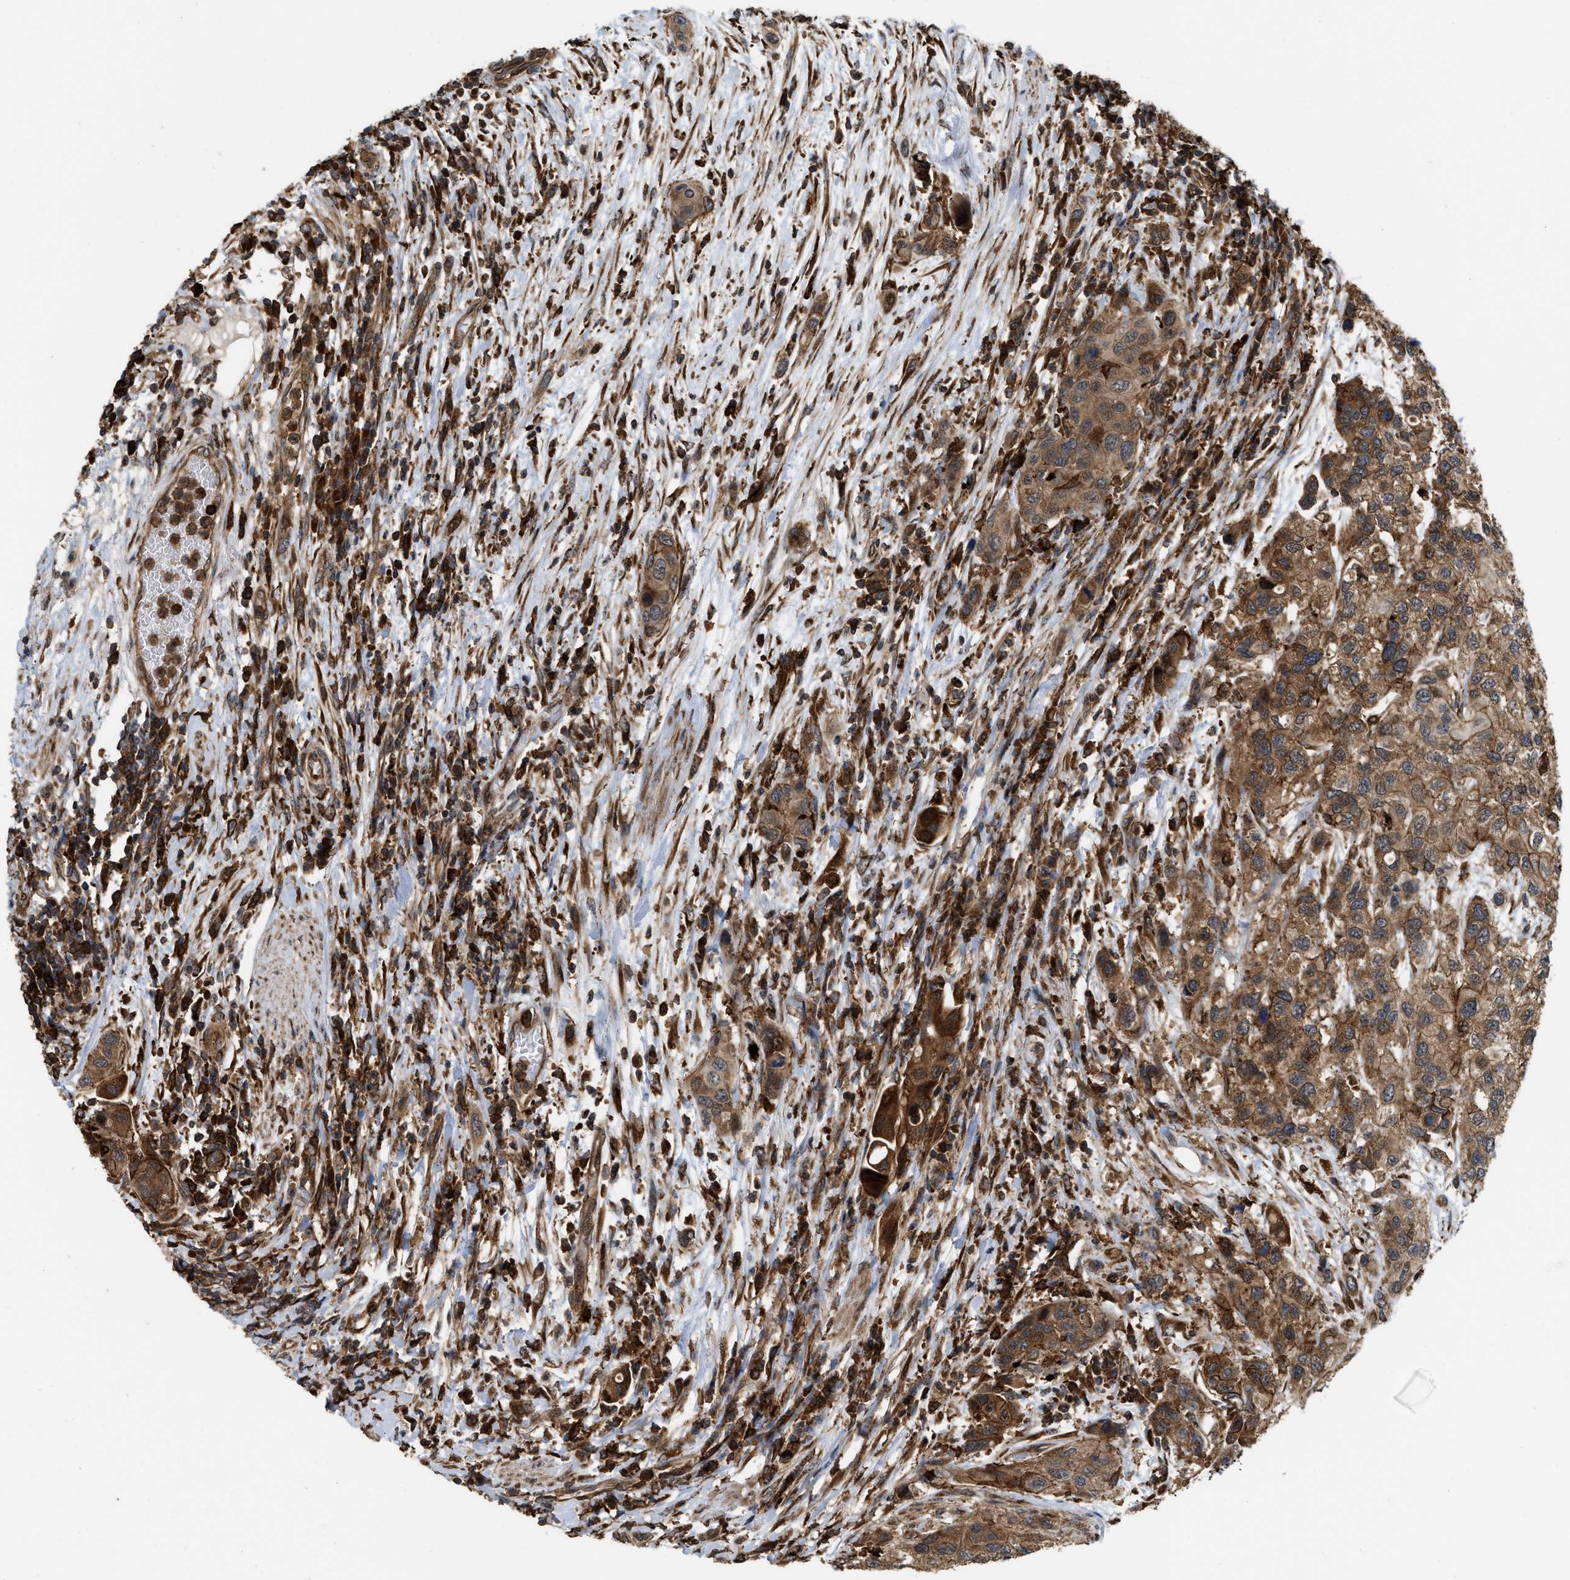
{"staining": {"intensity": "moderate", "quantity": ">75%", "location": "cytoplasmic/membranous"}, "tissue": "urothelial cancer", "cell_type": "Tumor cells", "image_type": "cancer", "snomed": [{"axis": "morphology", "description": "Urothelial carcinoma, High grade"}, {"axis": "topography", "description": "Urinary bladder"}], "caption": "Protein staining by immunohistochemistry demonstrates moderate cytoplasmic/membranous staining in about >75% of tumor cells in urothelial cancer. Ihc stains the protein in brown and the nuclei are stained blue.", "gene": "IQCE", "patient": {"sex": "female", "age": 56}}